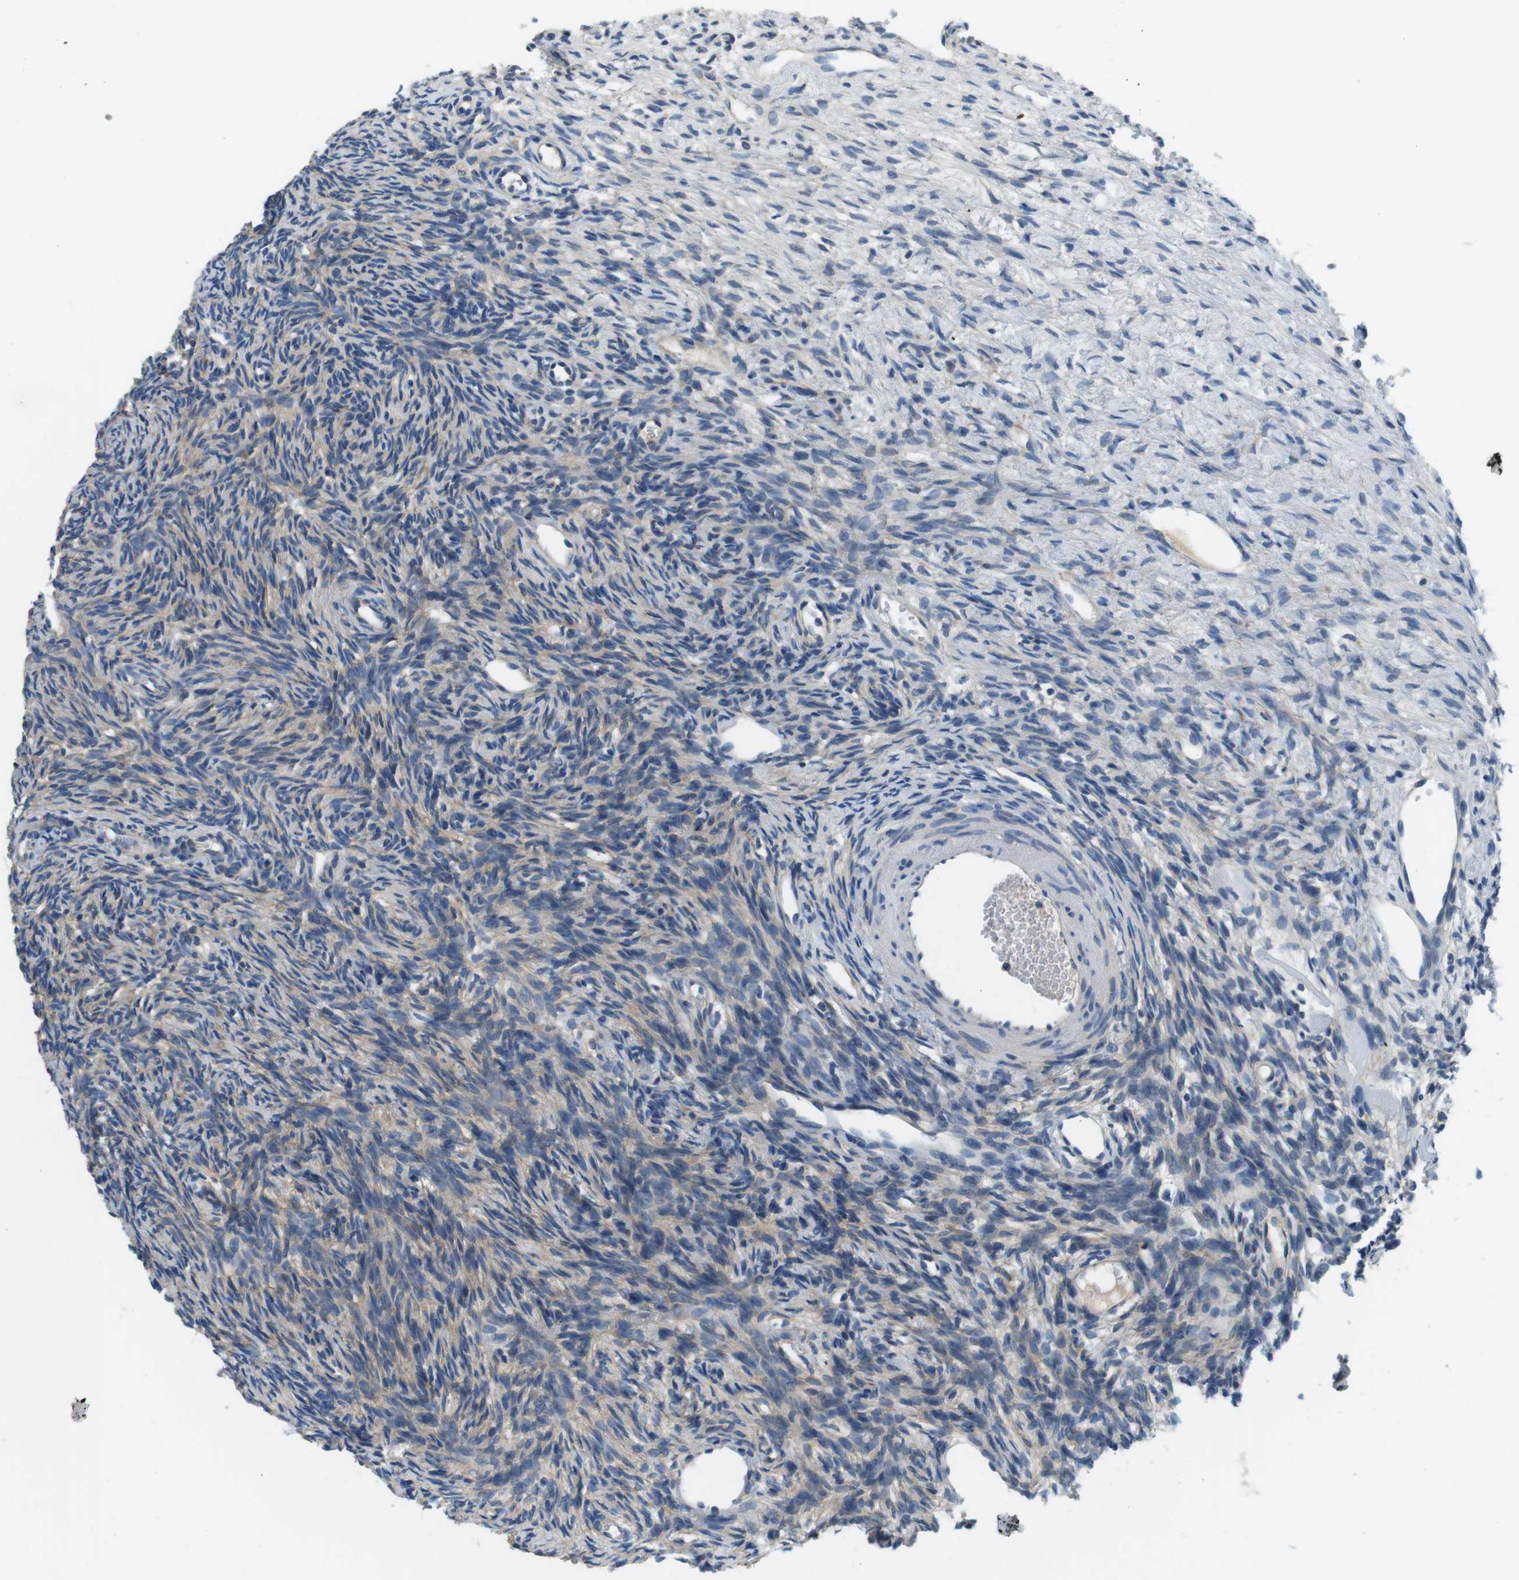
{"staining": {"intensity": "weak", "quantity": "25%-75%", "location": "cytoplasmic/membranous"}, "tissue": "ovary", "cell_type": "Ovarian stroma cells", "image_type": "normal", "snomed": [{"axis": "morphology", "description": "Normal tissue, NOS"}, {"axis": "topography", "description": "Ovary"}], "caption": "Immunohistochemical staining of unremarkable ovary exhibits low levels of weak cytoplasmic/membranous positivity in approximately 25%-75% of ovarian stroma cells.", "gene": "DENND4C", "patient": {"sex": "female", "age": 33}}